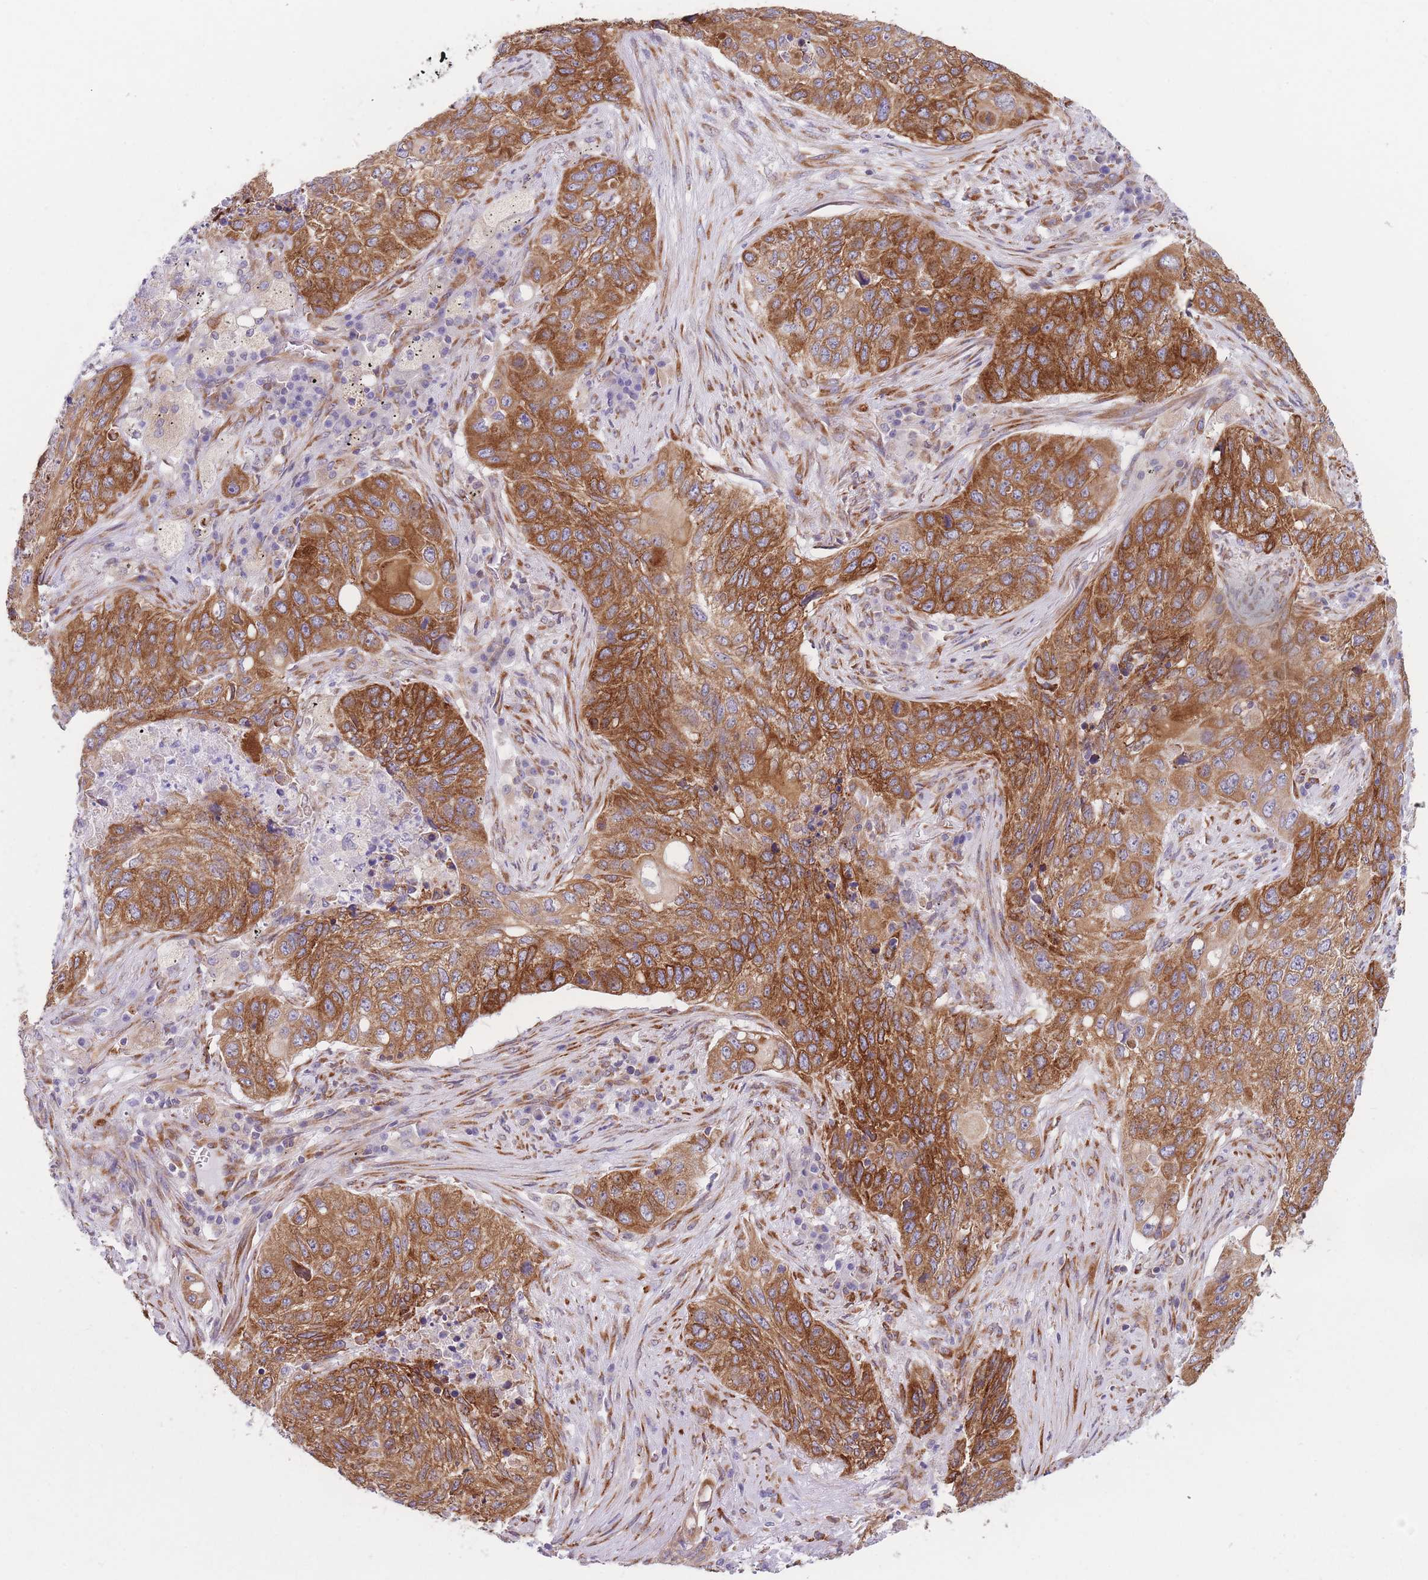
{"staining": {"intensity": "moderate", "quantity": ">75%", "location": "cytoplasmic/membranous"}, "tissue": "lung cancer", "cell_type": "Tumor cells", "image_type": "cancer", "snomed": [{"axis": "morphology", "description": "Squamous cell carcinoma, NOS"}, {"axis": "topography", "description": "Lung"}], "caption": "Immunohistochemical staining of human lung squamous cell carcinoma displays medium levels of moderate cytoplasmic/membranous positivity in approximately >75% of tumor cells.", "gene": "AK9", "patient": {"sex": "female", "age": 63}}